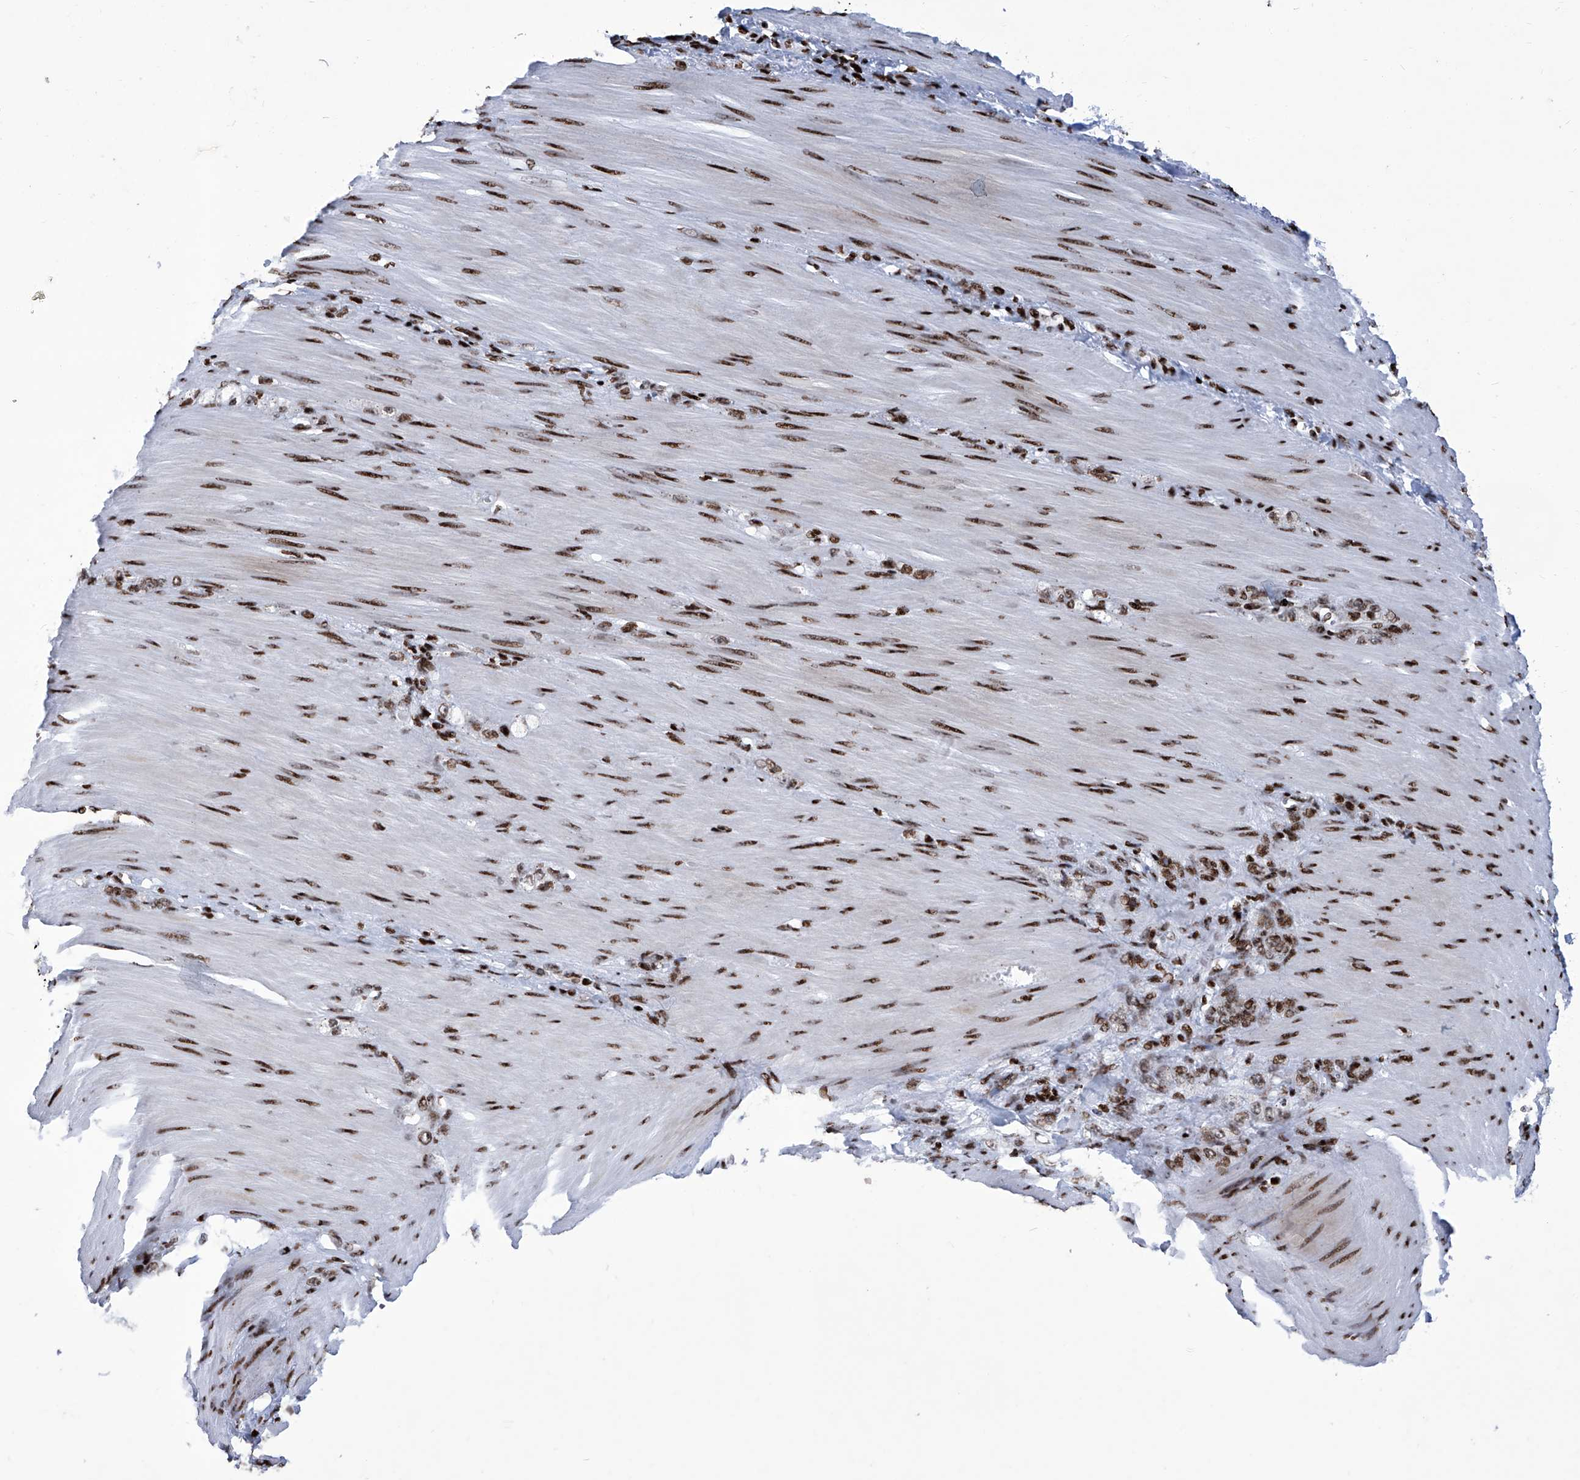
{"staining": {"intensity": "strong", "quantity": ">75%", "location": "nuclear"}, "tissue": "stomach cancer", "cell_type": "Tumor cells", "image_type": "cancer", "snomed": [{"axis": "morphology", "description": "Normal tissue, NOS"}, {"axis": "morphology", "description": "Adenocarcinoma, NOS"}, {"axis": "topography", "description": "Stomach"}], "caption": "Stomach cancer (adenocarcinoma) was stained to show a protein in brown. There is high levels of strong nuclear expression in approximately >75% of tumor cells.", "gene": "HEY2", "patient": {"sex": "male", "age": 82}}